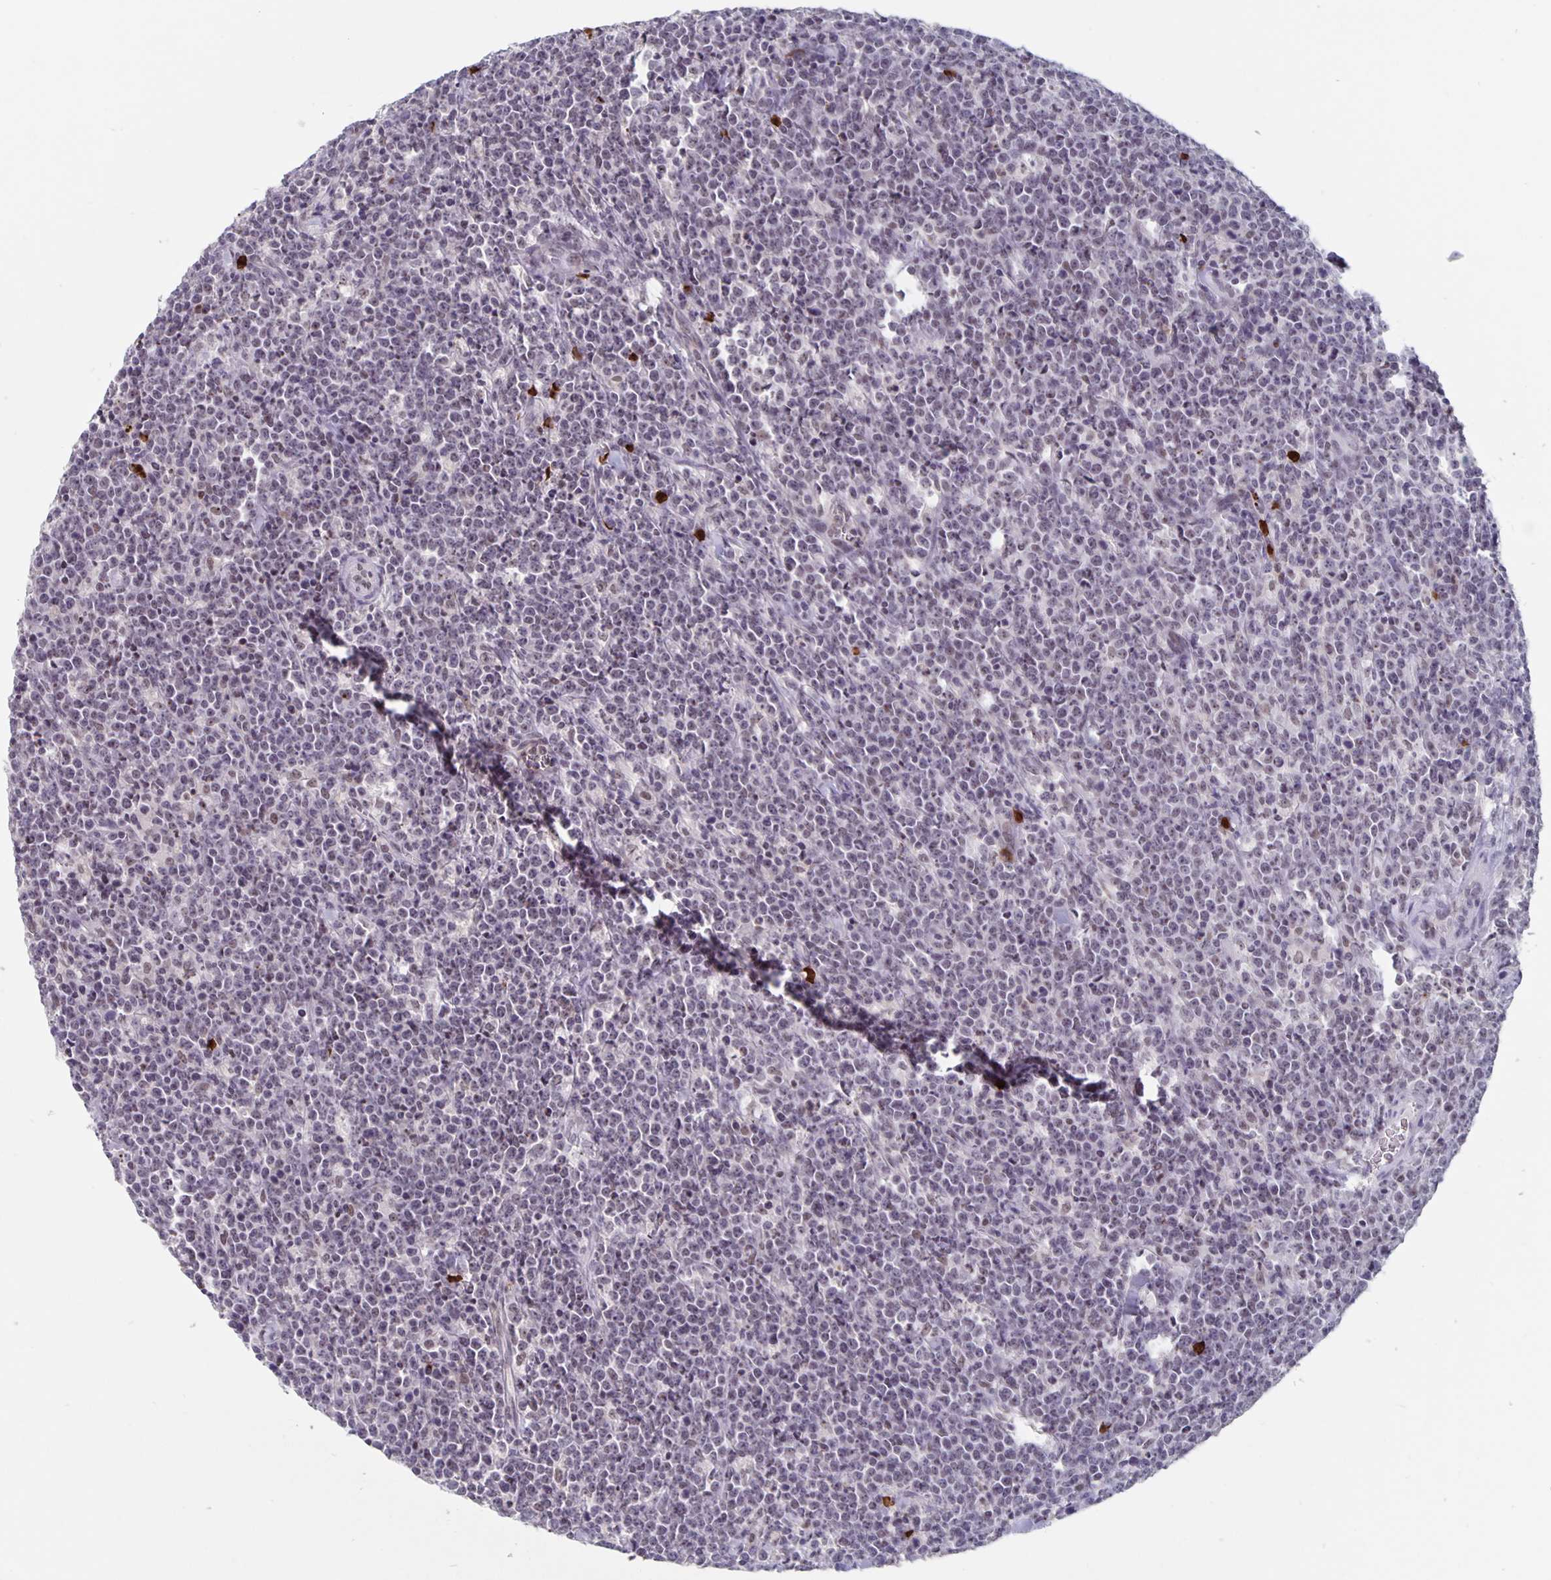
{"staining": {"intensity": "negative", "quantity": "none", "location": "none"}, "tissue": "lymphoma", "cell_type": "Tumor cells", "image_type": "cancer", "snomed": [{"axis": "morphology", "description": "Malignant lymphoma, non-Hodgkin's type, High grade"}, {"axis": "topography", "description": "Small intestine"}], "caption": "The histopathology image shows no staining of tumor cells in high-grade malignant lymphoma, non-Hodgkin's type.", "gene": "ZNF691", "patient": {"sex": "female", "age": 56}}